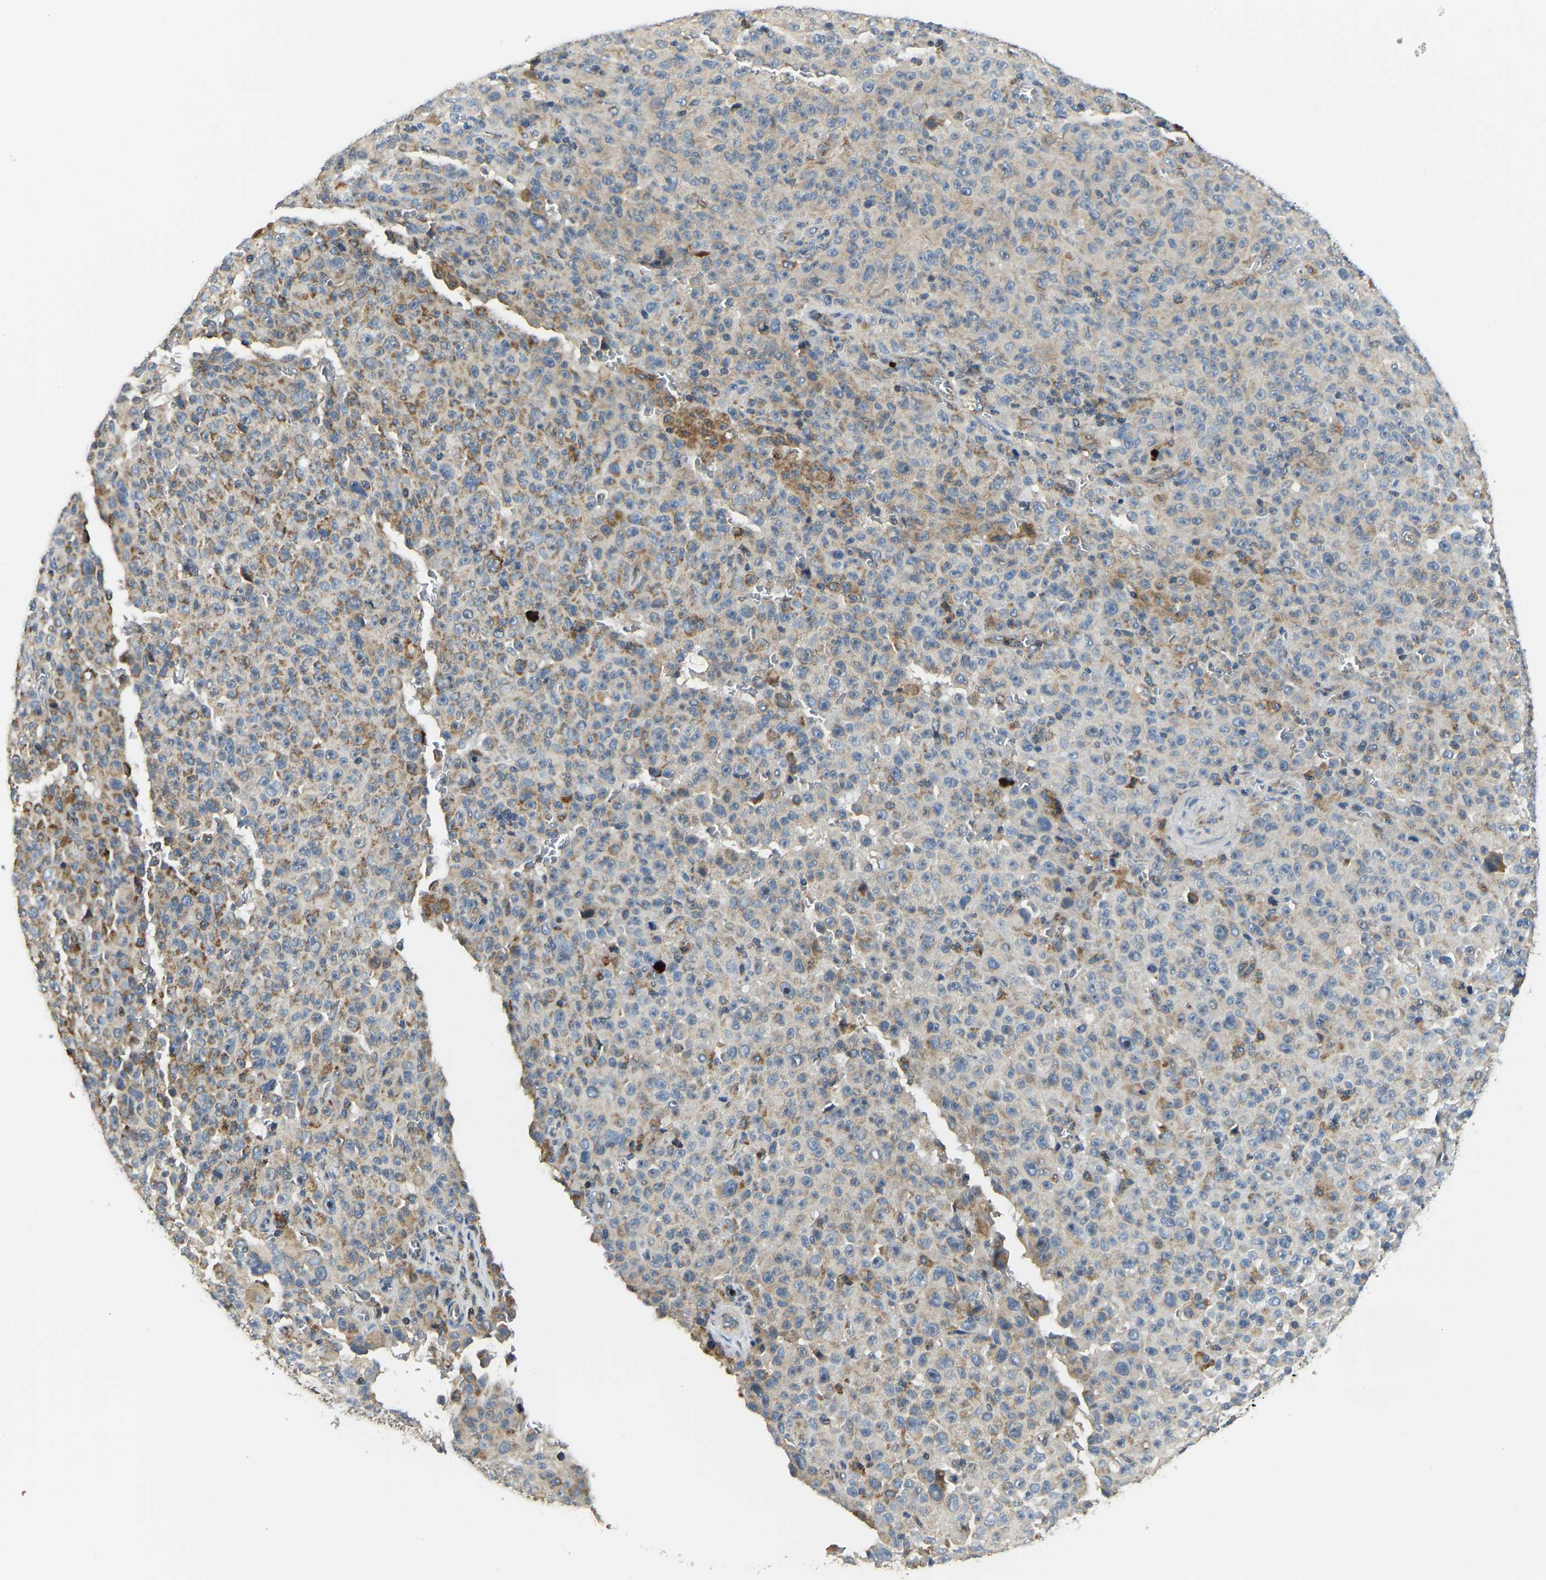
{"staining": {"intensity": "moderate", "quantity": "<25%", "location": "cytoplasmic/membranous"}, "tissue": "melanoma", "cell_type": "Tumor cells", "image_type": "cancer", "snomed": [{"axis": "morphology", "description": "Malignant melanoma, NOS"}, {"axis": "topography", "description": "Skin"}], "caption": "Malignant melanoma tissue reveals moderate cytoplasmic/membranous positivity in about <25% of tumor cells", "gene": "RBP1", "patient": {"sex": "female", "age": 82}}